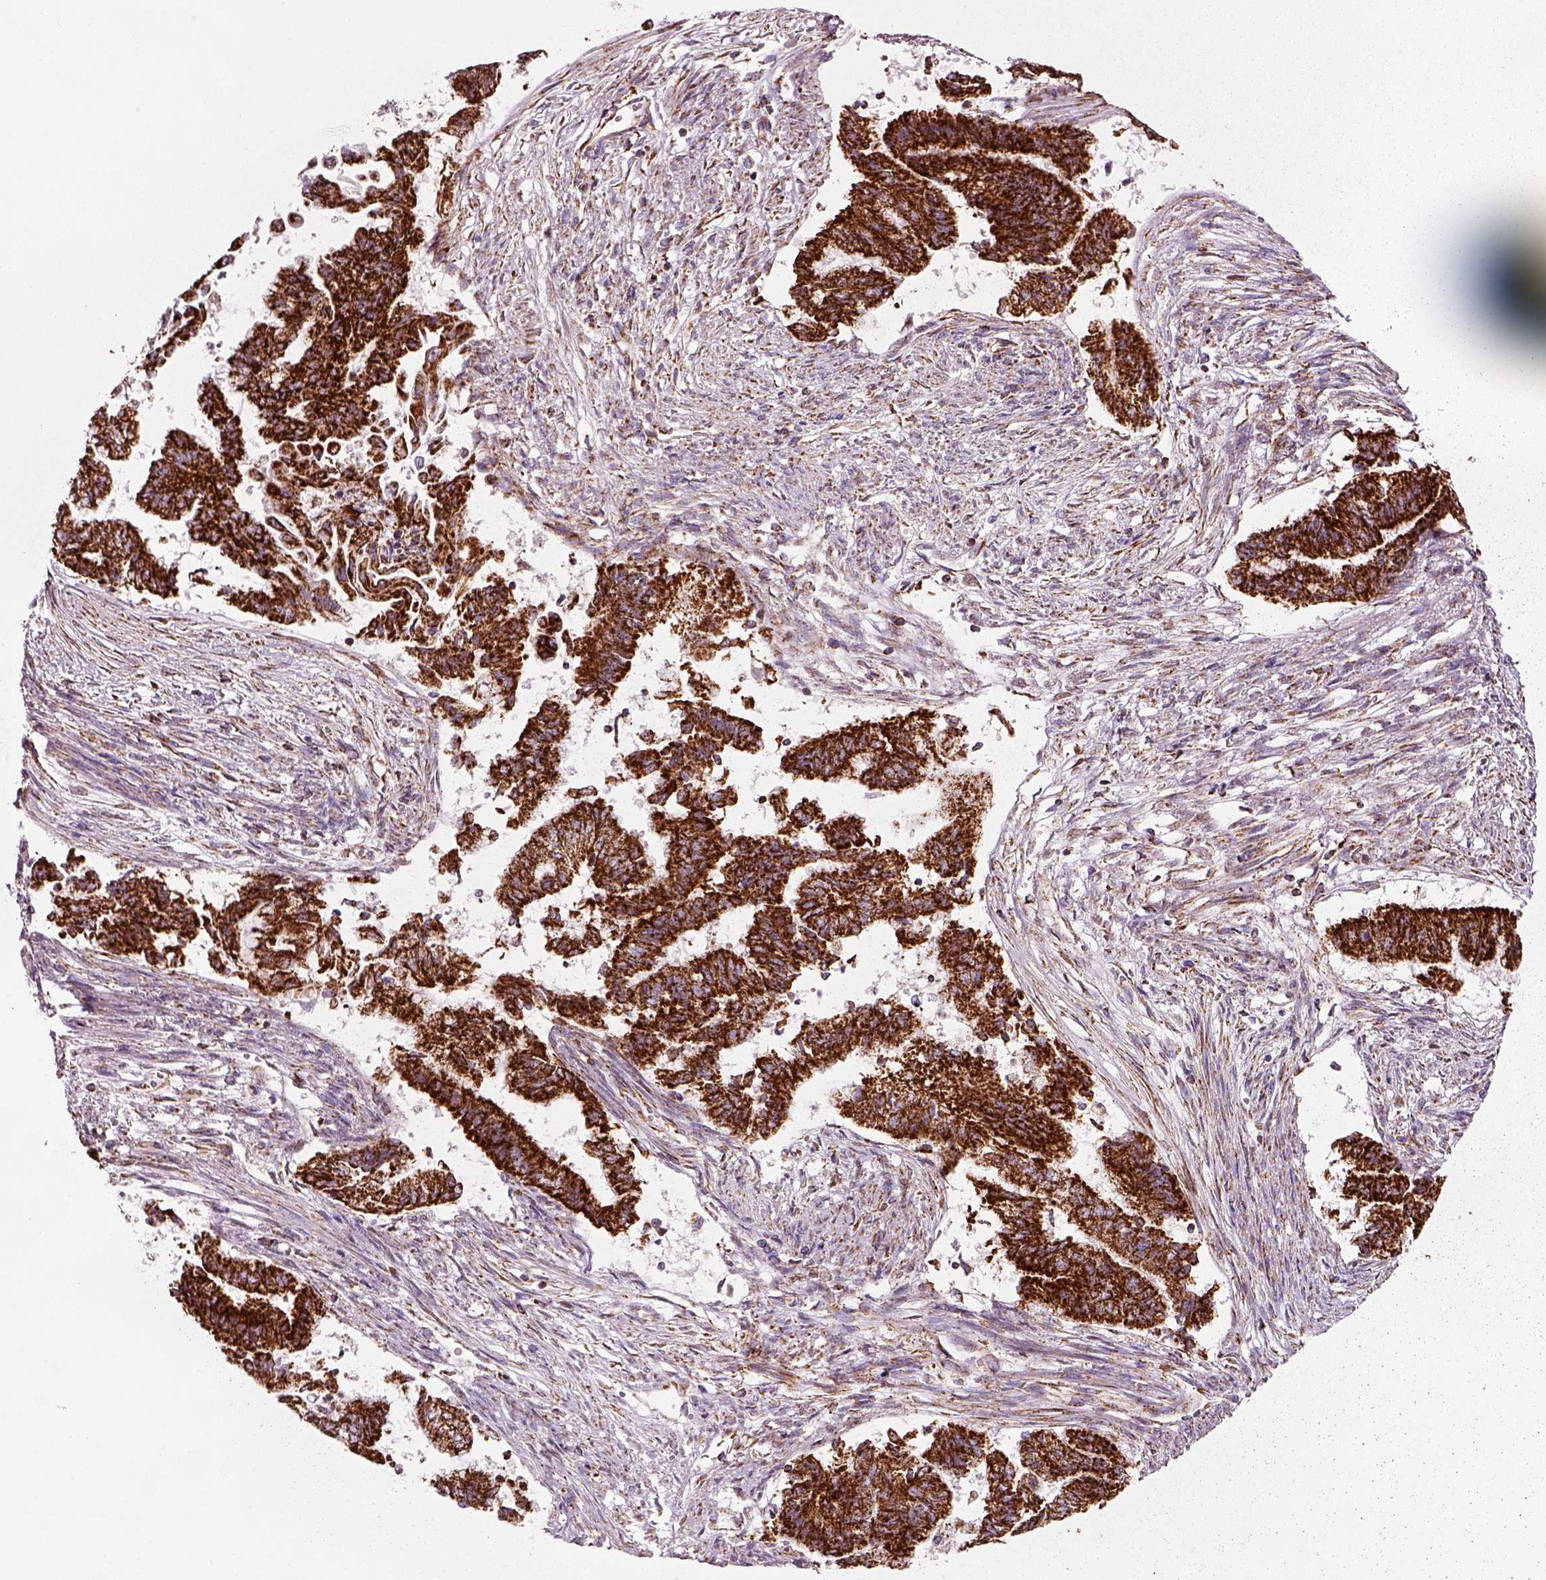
{"staining": {"intensity": "strong", "quantity": ">75%", "location": "cytoplasmic/membranous"}, "tissue": "endometrial cancer", "cell_type": "Tumor cells", "image_type": "cancer", "snomed": [{"axis": "morphology", "description": "Adenocarcinoma, NOS"}, {"axis": "topography", "description": "Endometrium"}], "caption": "Immunohistochemical staining of endometrial cancer (adenocarcinoma) reveals strong cytoplasmic/membranous protein staining in approximately >75% of tumor cells. Immunohistochemistry stains the protein of interest in brown and the nuclei are stained blue.", "gene": "SLC25A24", "patient": {"sex": "female", "age": 65}}